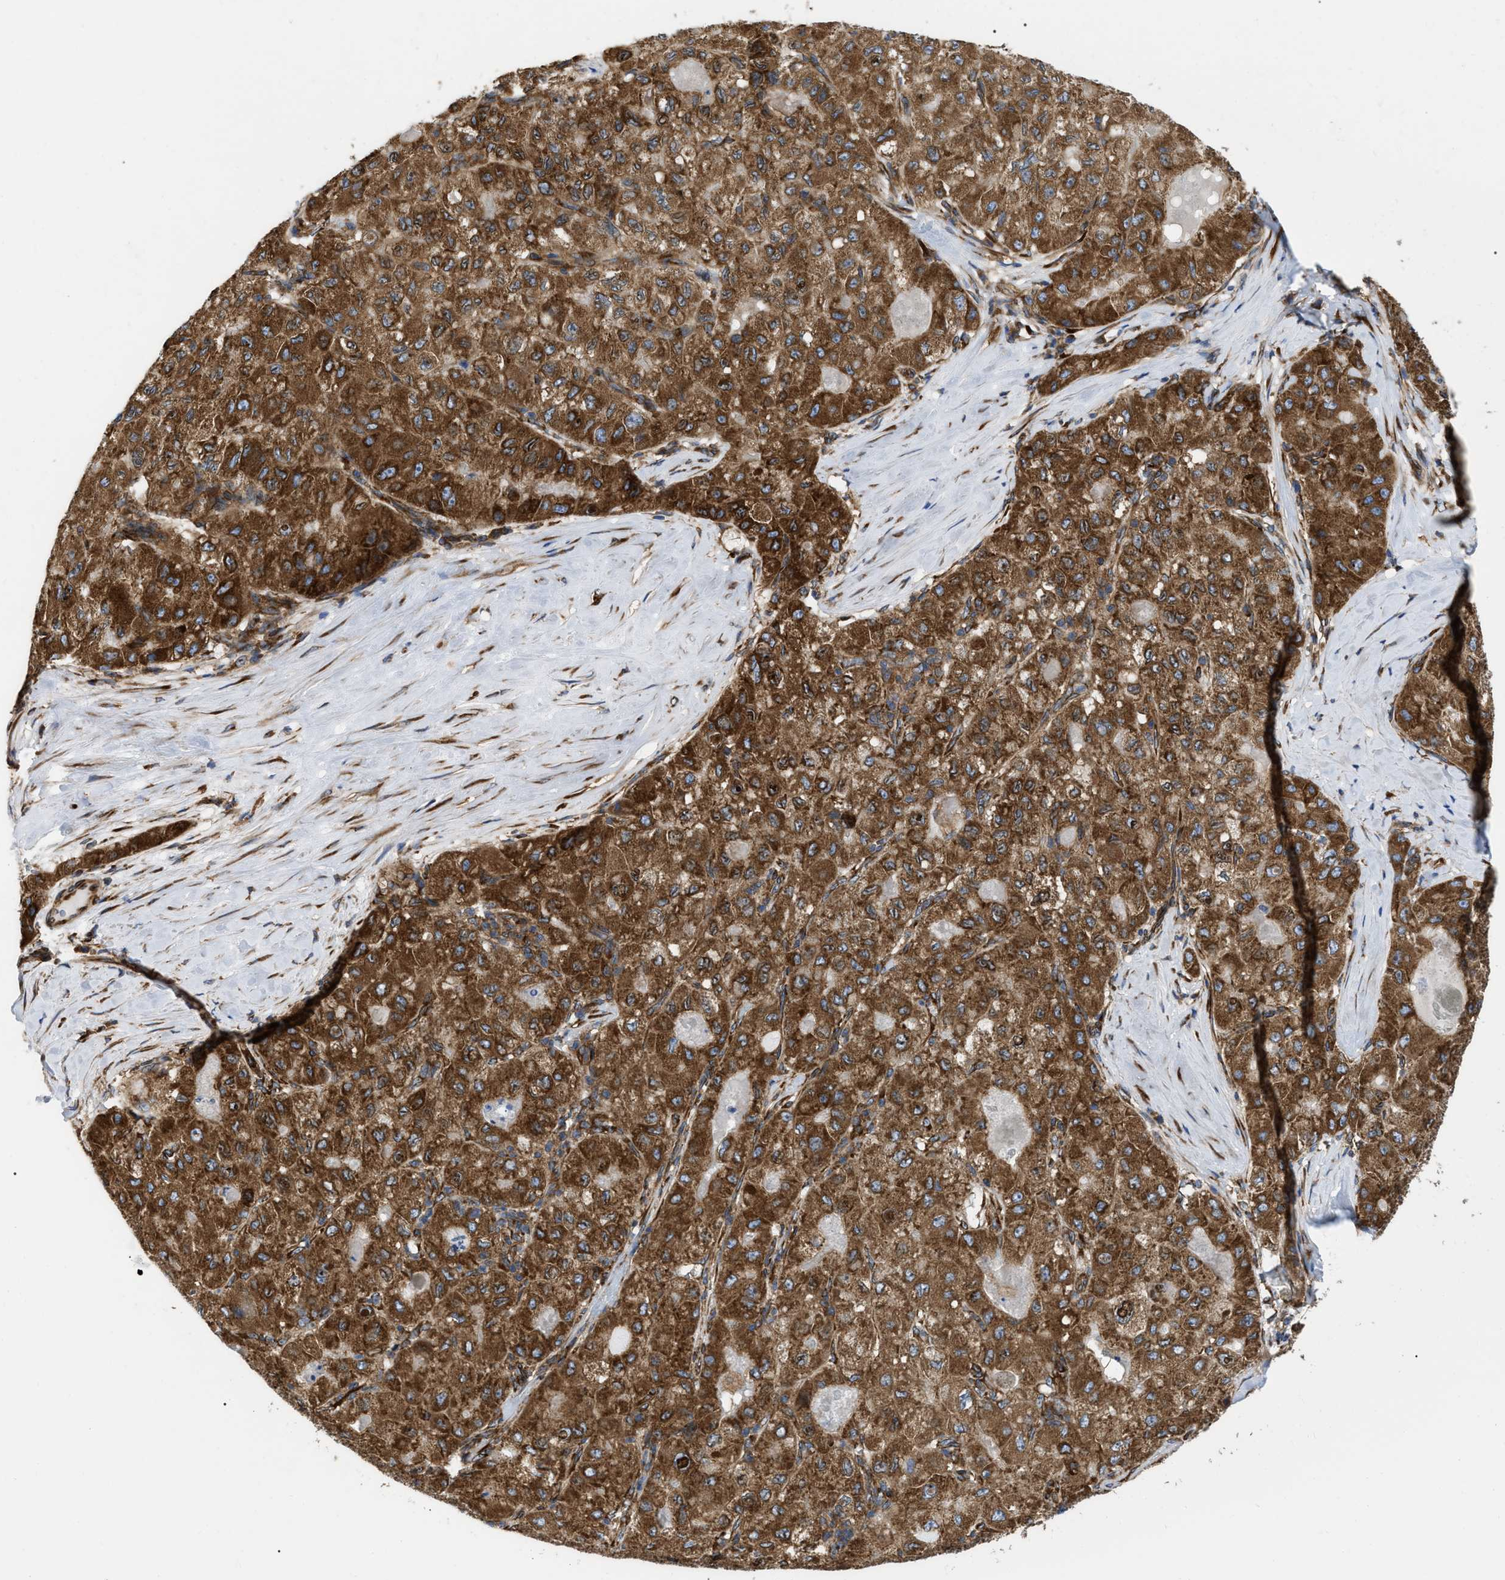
{"staining": {"intensity": "strong", "quantity": ">75%", "location": "cytoplasmic/membranous"}, "tissue": "liver cancer", "cell_type": "Tumor cells", "image_type": "cancer", "snomed": [{"axis": "morphology", "description": "Carcinoma, Hepatocellular, NOS"}, {"axis": "topography", "description": "Liver"}], "caption": "Protein expression analysis of human liver cancer (hepatocellular carcinoma) reveals strong cytoplasmic/membranous expression in about >75% of tumor cells.", "gene": "FAM120A", "patient": {"sex": "male", "age": 80}}